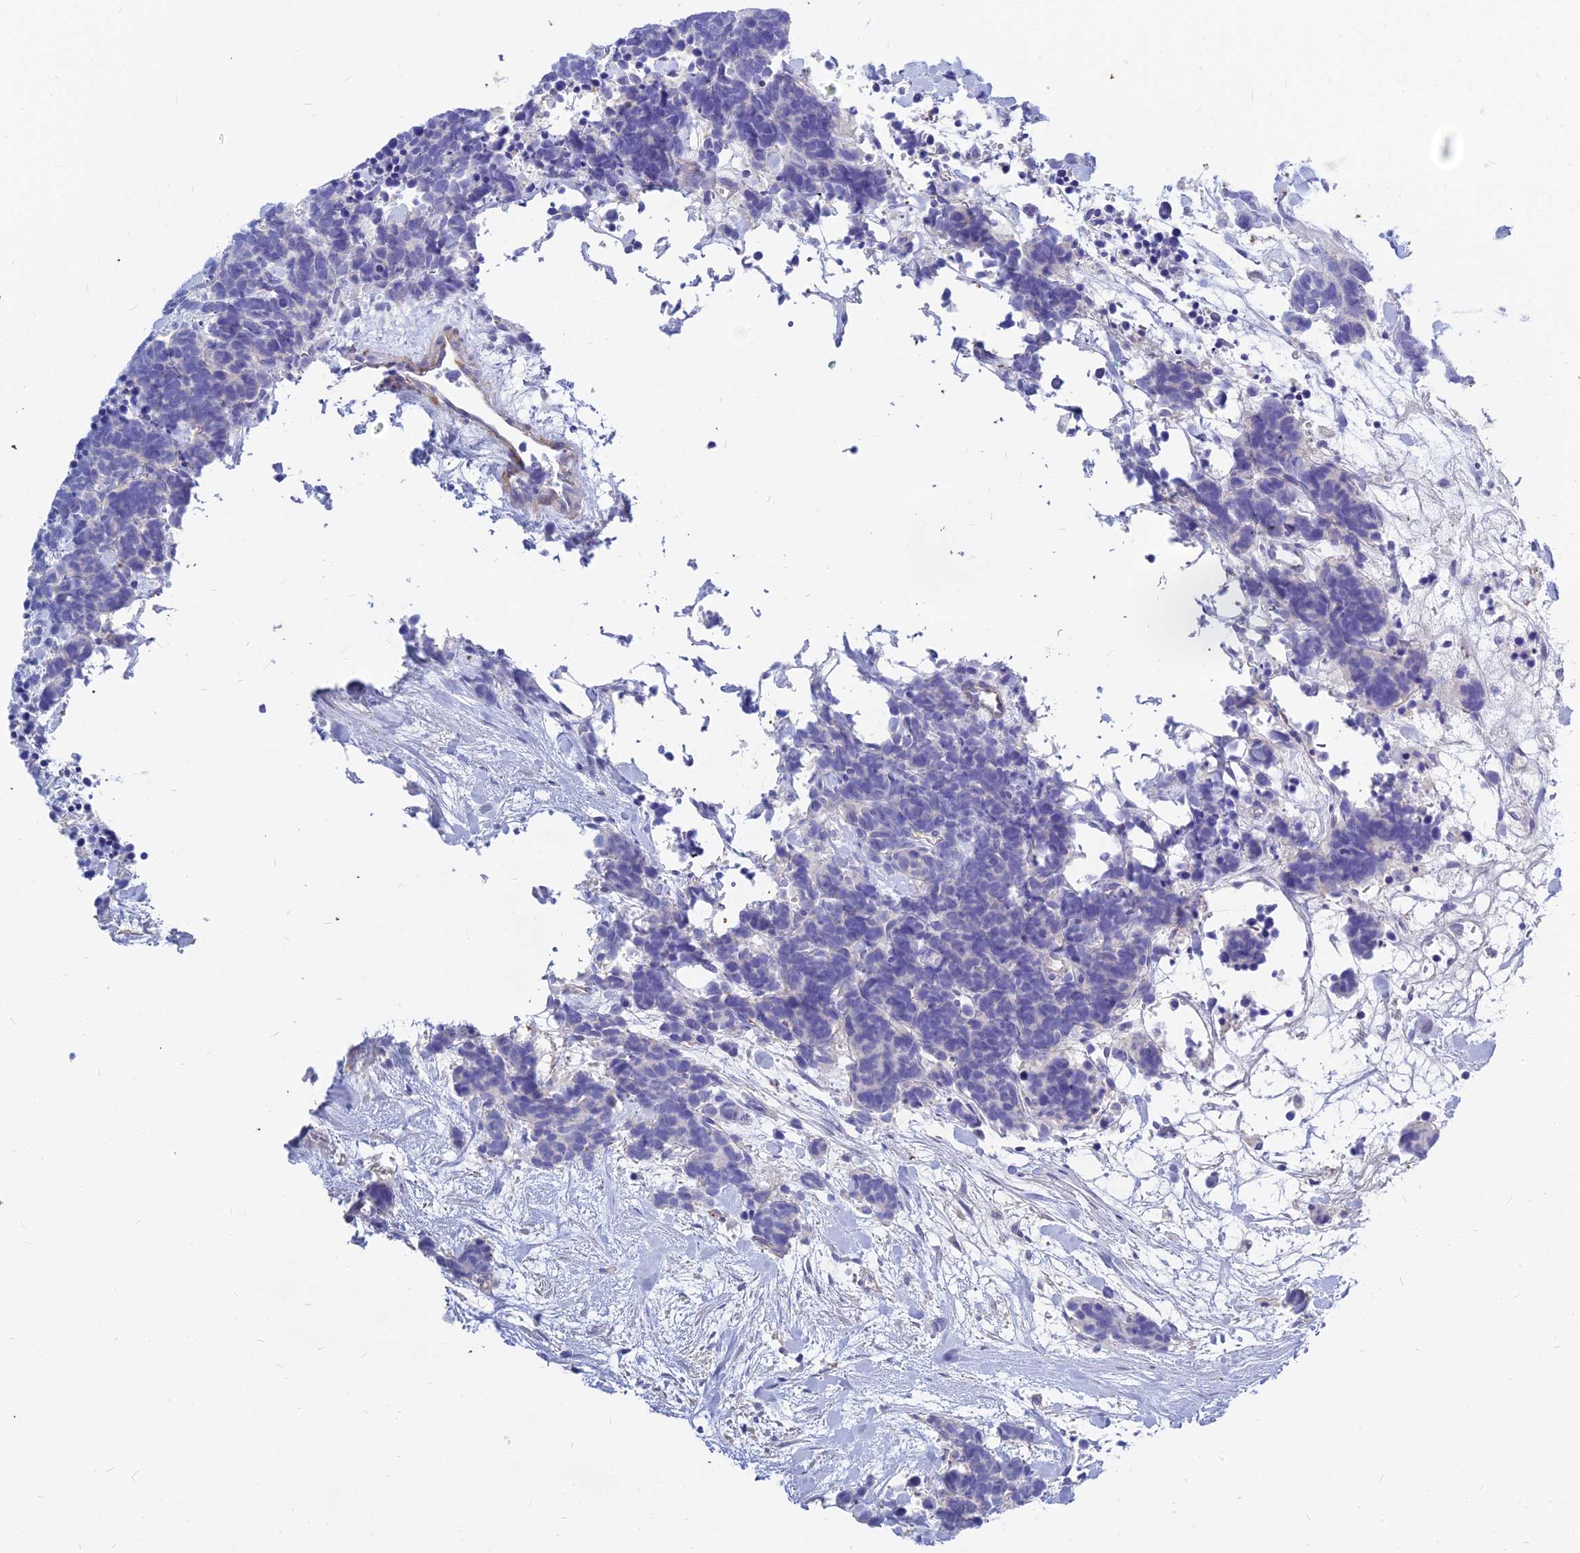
{"staining": {"intensity": "negative", "quantity": "none", "location": "none"}, "tissue": "carcinoid", "cell_type": "Tumor cells", "image_type": "cancer", "snomed": [{"axis": "morphology", "description": "Carcinoma, NOS"}, {"axis": "morphology", "description": "Carcinoid, malignant, NOS"}, {"axis": "topography", "description": "Prostate"}], "caption": "This histopathology image is of carcinoid stained with immunohistochemistry (IHC) to label a protein in brown with the nuclei are counter-stained blue. There is no staining in tumor cells. The staining was performed using DAB (3,3'-diaminobenzidine) to visualize the protein expression in brown, while the nuclei were stained in blue with hematoxylin (Magnification: 20x).", "gene": "ZNF552", "patient": {"sex": "male", "age": 57}}